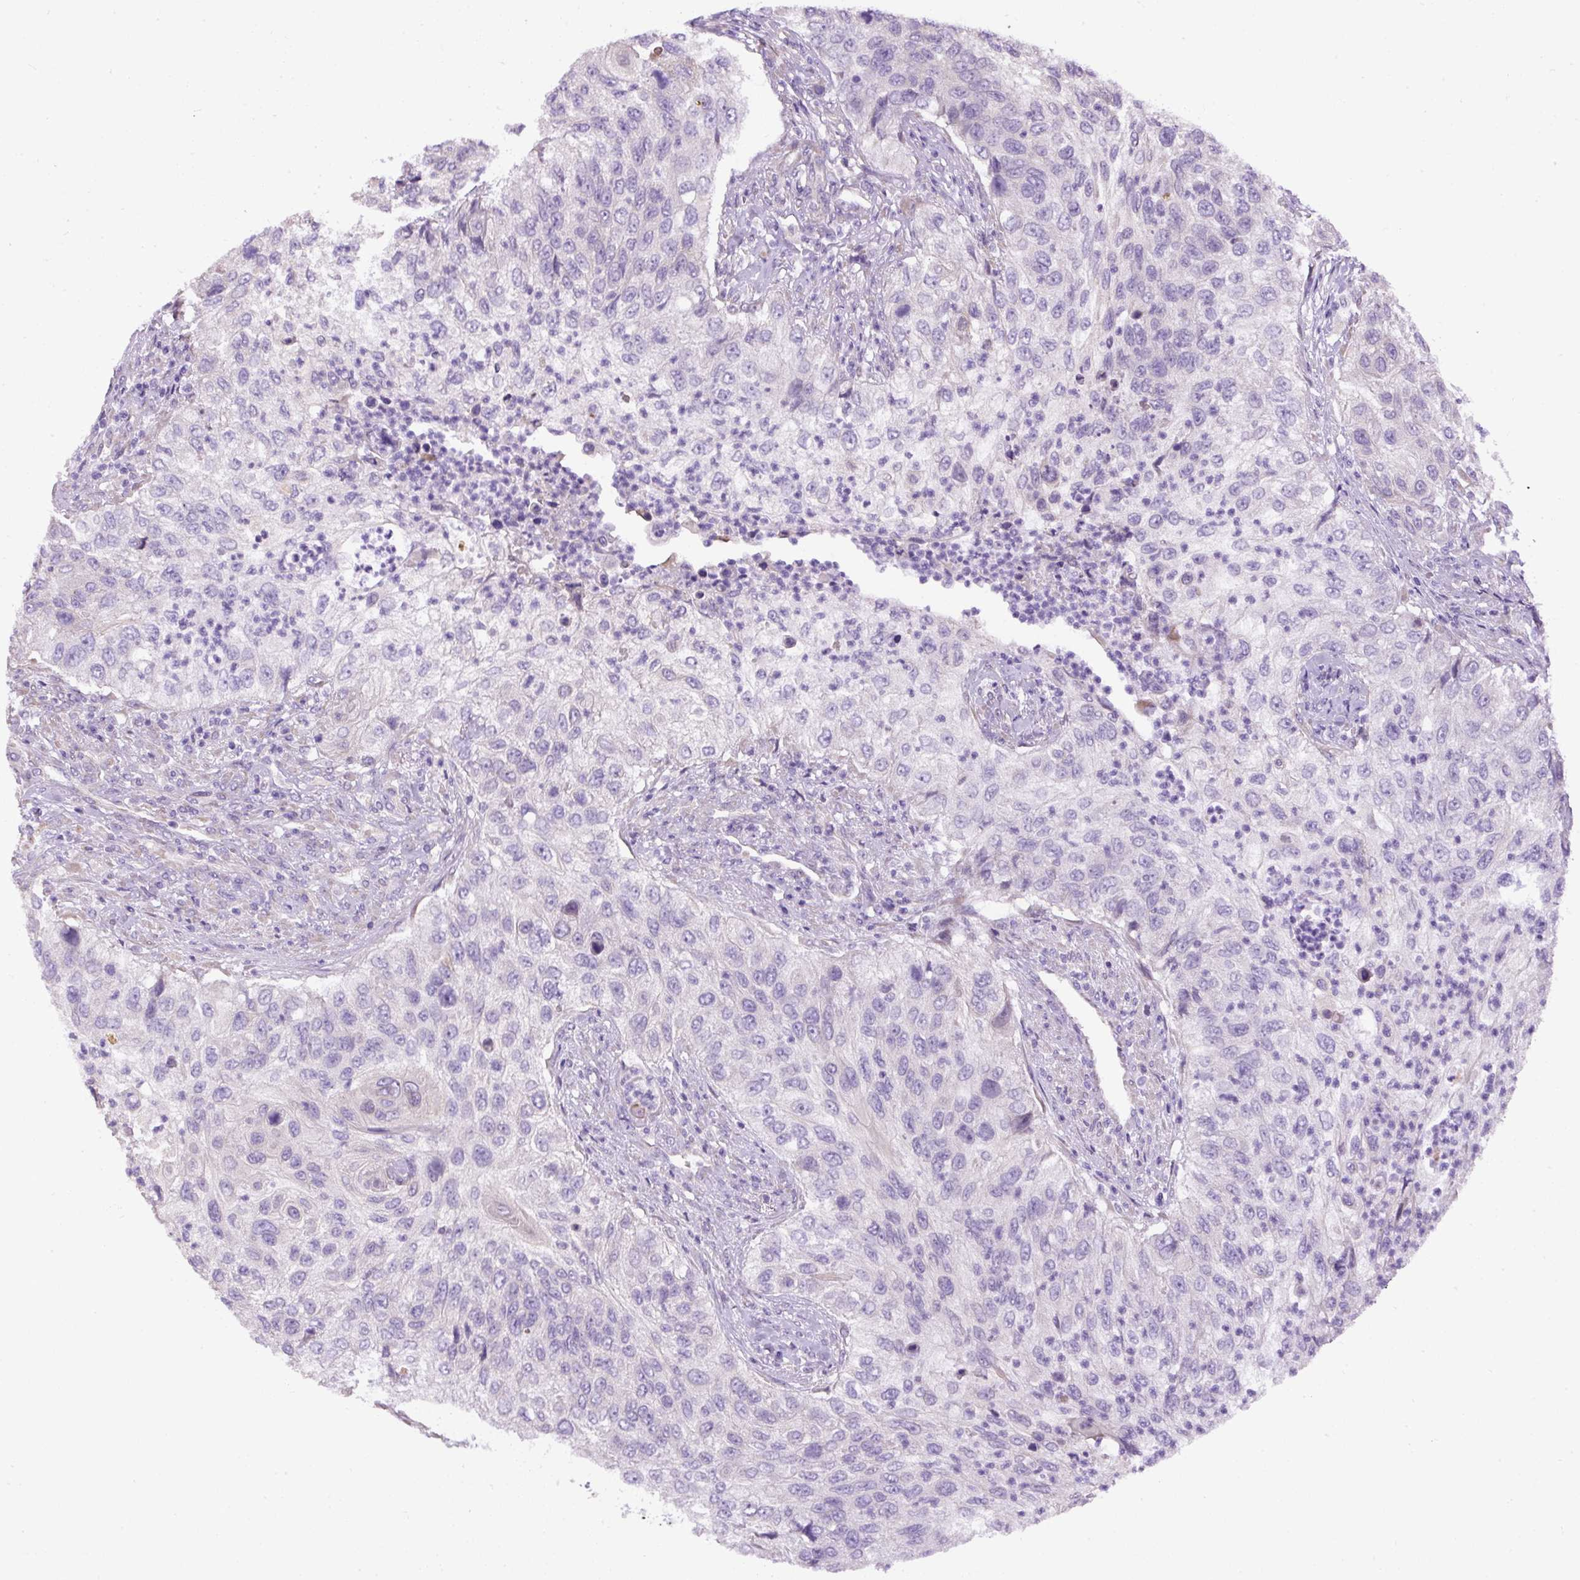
{"staining": {"intensity": "negative", "quantity": "none", "location": "none"}, "tissue": "urothelial cancer", "cell_type": "Tumor cells", "image_type": "cancer", "snomed": [{"axis": "morphology", "description": "Urothelial carcinoma, High grade"}, {"axis": "topography", "description": "Urinary bladder"}], "caption": "Immunohistochemical staining of human urothelial cancer displays no significant positivity in tumor cells. Nuclei are stained in blue.", "gene": "FAM149A", "patient": {"sex": "female", "age": 60}}